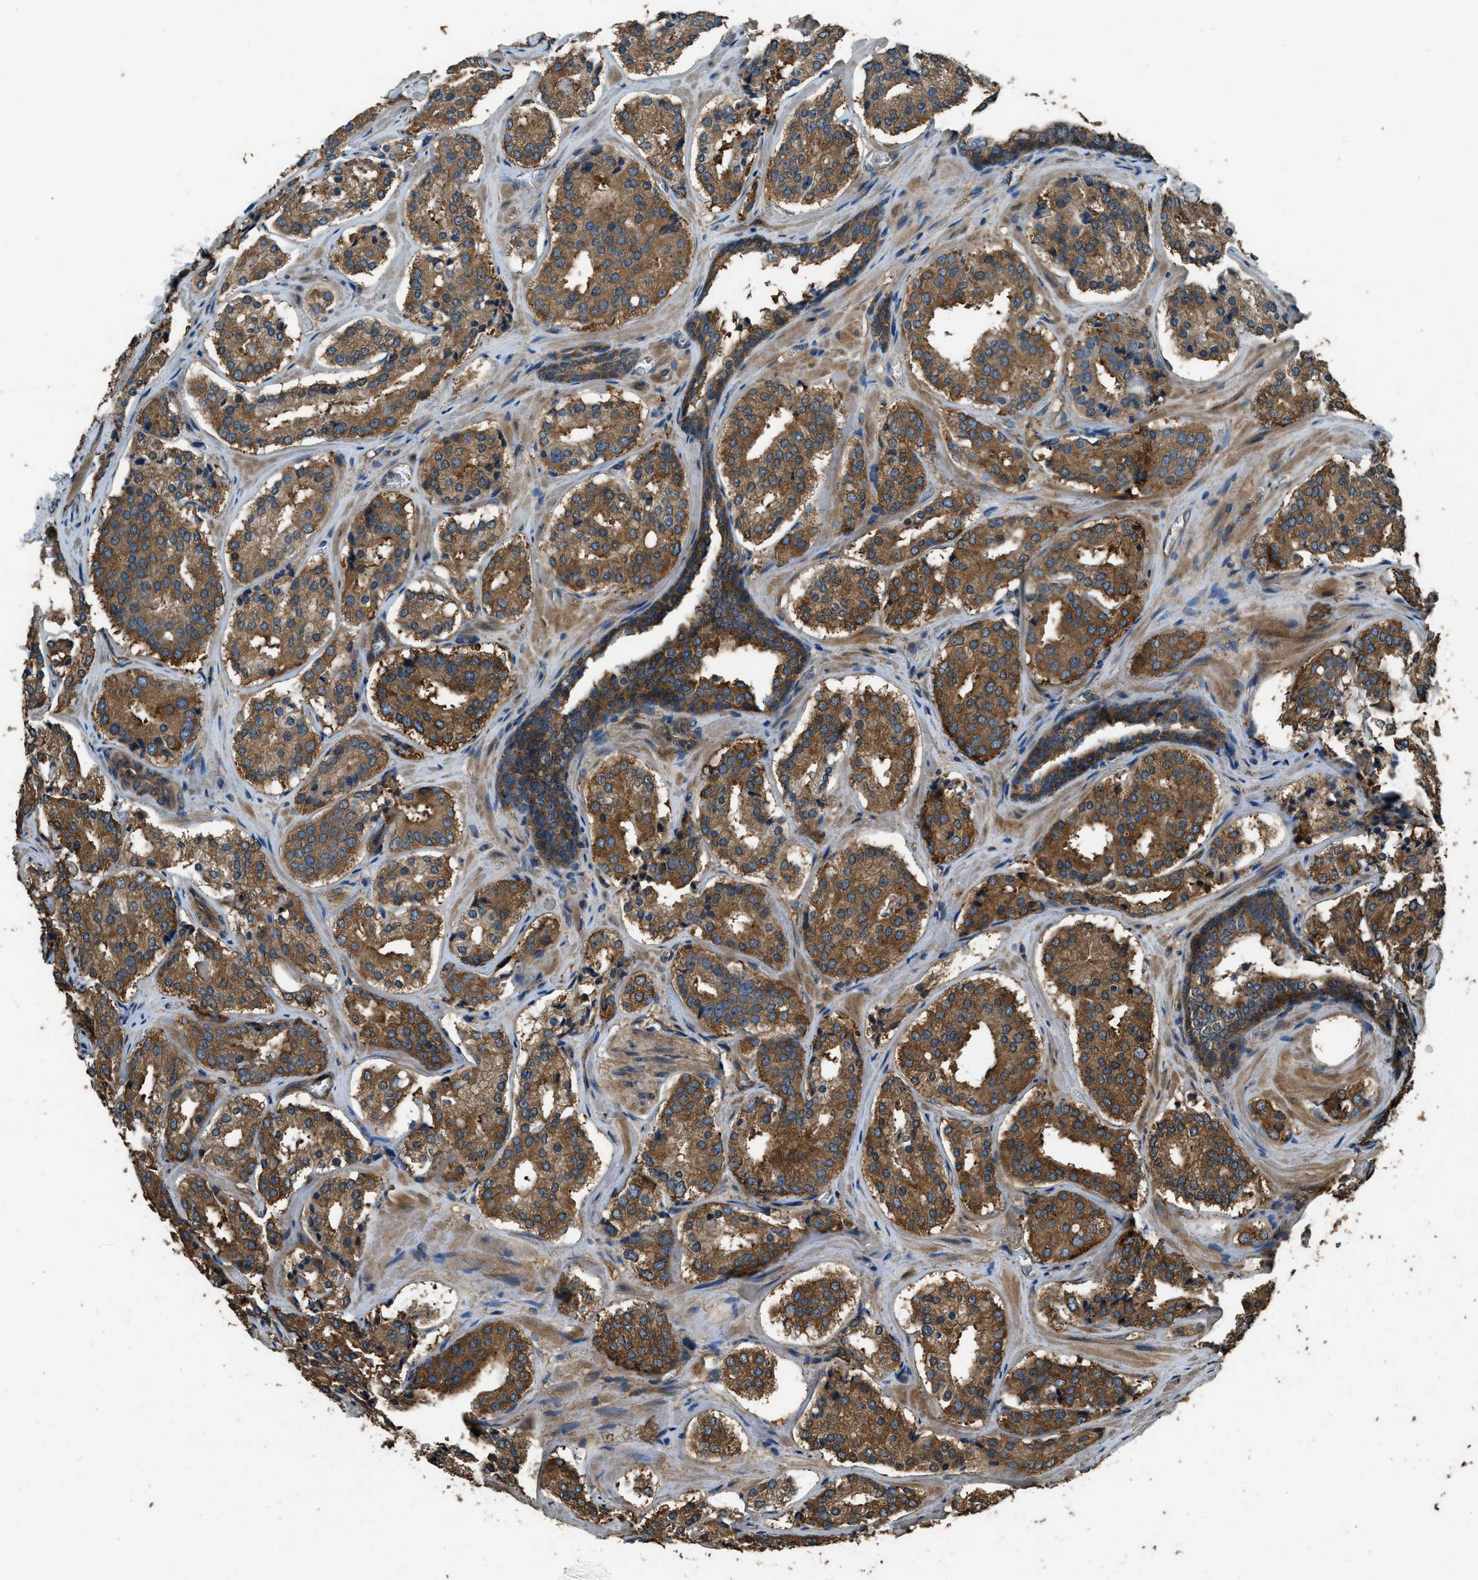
{"staining": {"intensity": "strong", "quantity": ">75%", "location": "cytoplasmic/membranous"}, "tissue": "prostate cancer", "cell_type": "Tumor cells", "image_type": "cancer", "snomed": [{"axis": "morphology", "description": "Adenocarcinoma, High grade"}, {"axis": "topography", "description": "Prostate"}], "caption": "Protein analysis of prostate cancer (high-grade adenocarcinoma) tissue demonstrates strong cytoplasmic/membranous positivity in about >75% of tumor cells. The staining is performed using DAB brown chromogen to label protein expression. The nuclei are counter-stained blue using hematoxylin.", "gene": "MARS1", "patient": {"sex": "male", "age": 60}}